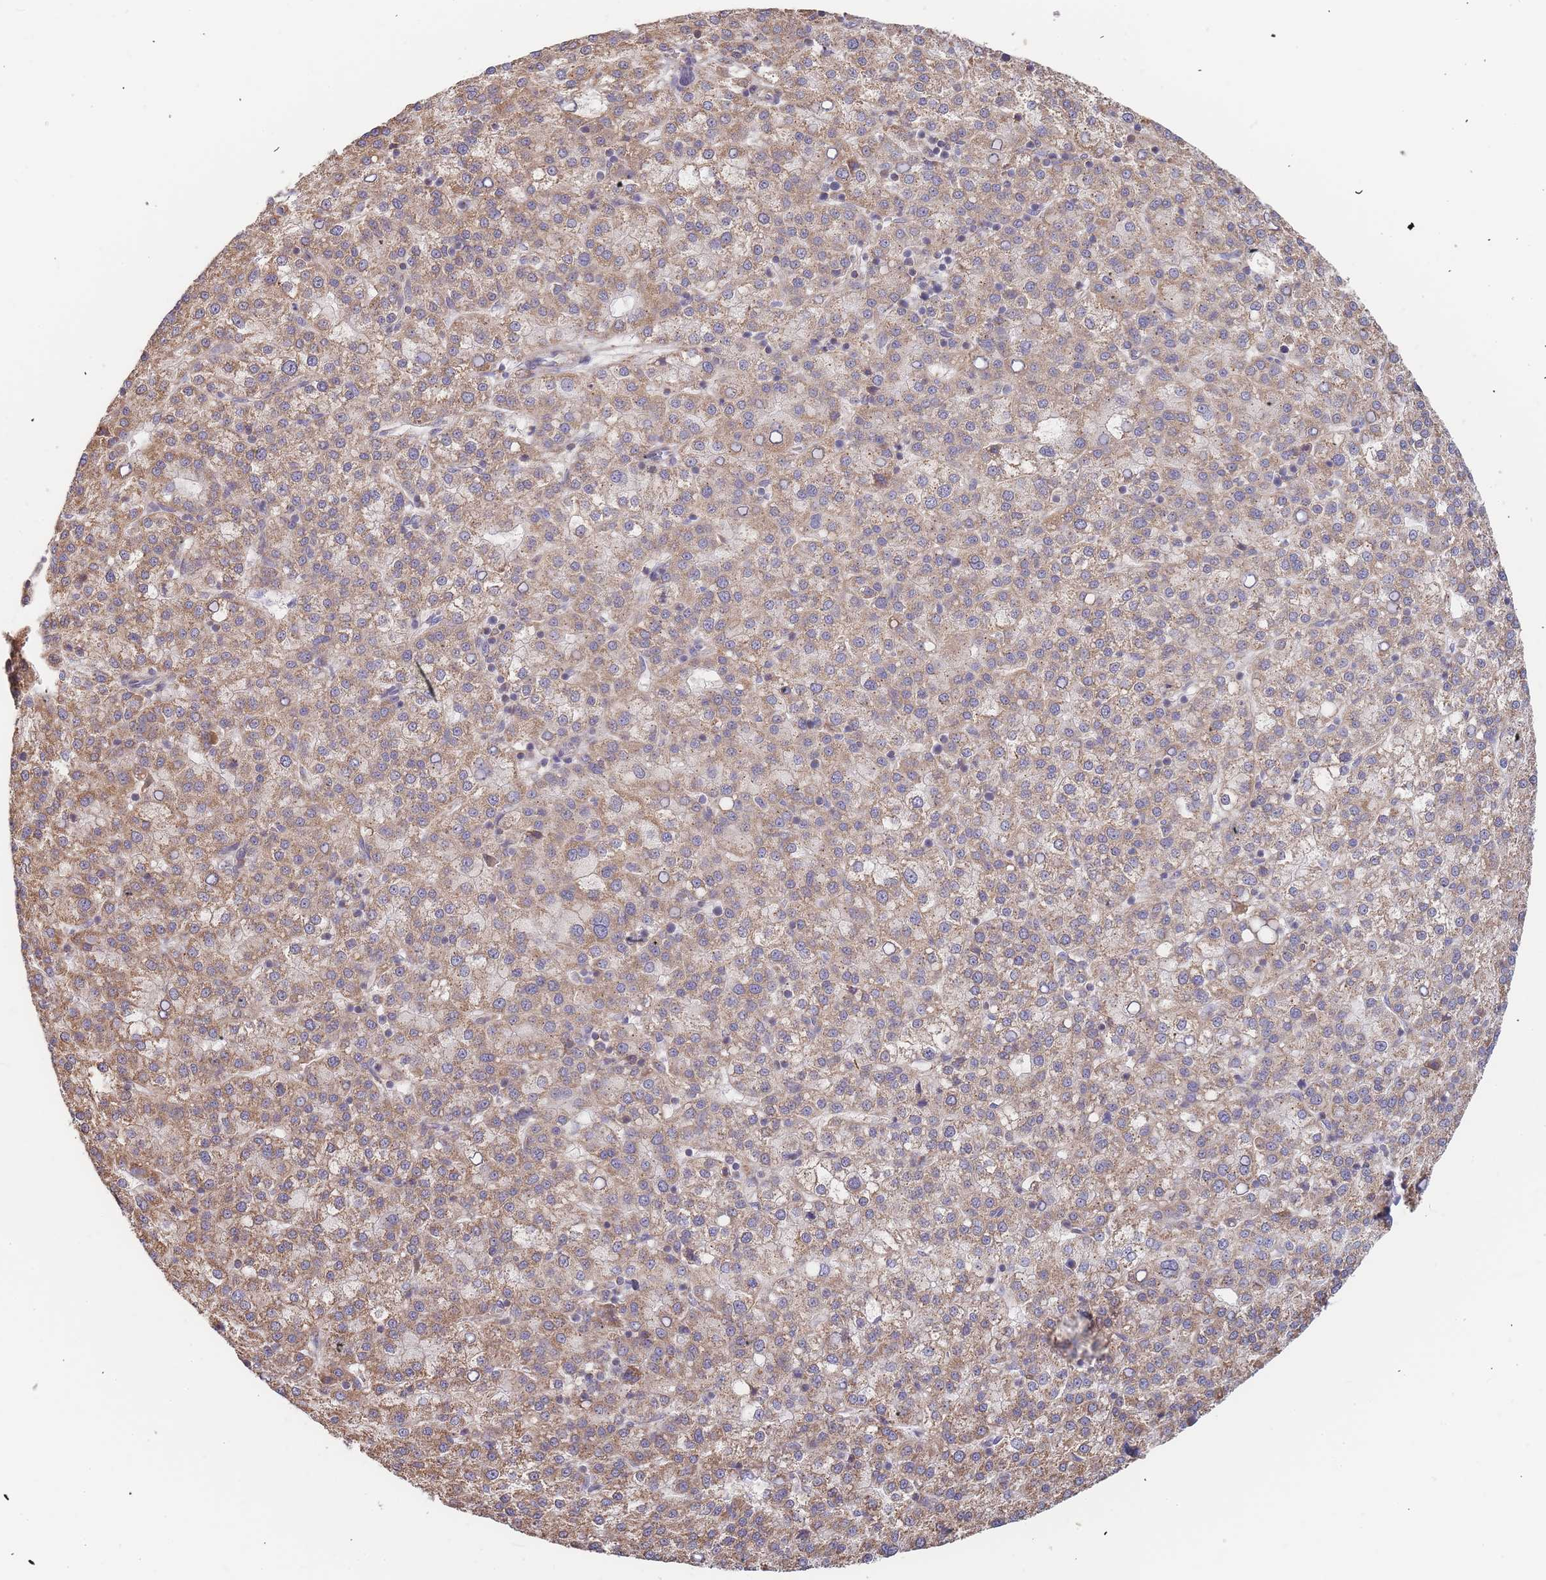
{"staining": {"intensity": "moderate", "quantity": ">75%", "location": "cytoplasmic/membranous"}, "tissue": "liver cancer", "cell_type": "Tumor cells", "image_type": "cancer", "snomed": [{"axis": "morphology", "description": "Carcinoma, Hepatocellular, NOS"}, {"axis": "topography", "description": "Liver"}], "caption": "The image demonstrates a brown stain indicating the presence of a protein in the cytoplasmic/membranous of tumor cells in liver cancer.", "gene": "ADCY9", "patient": {"sex": "female", "age": 58}}